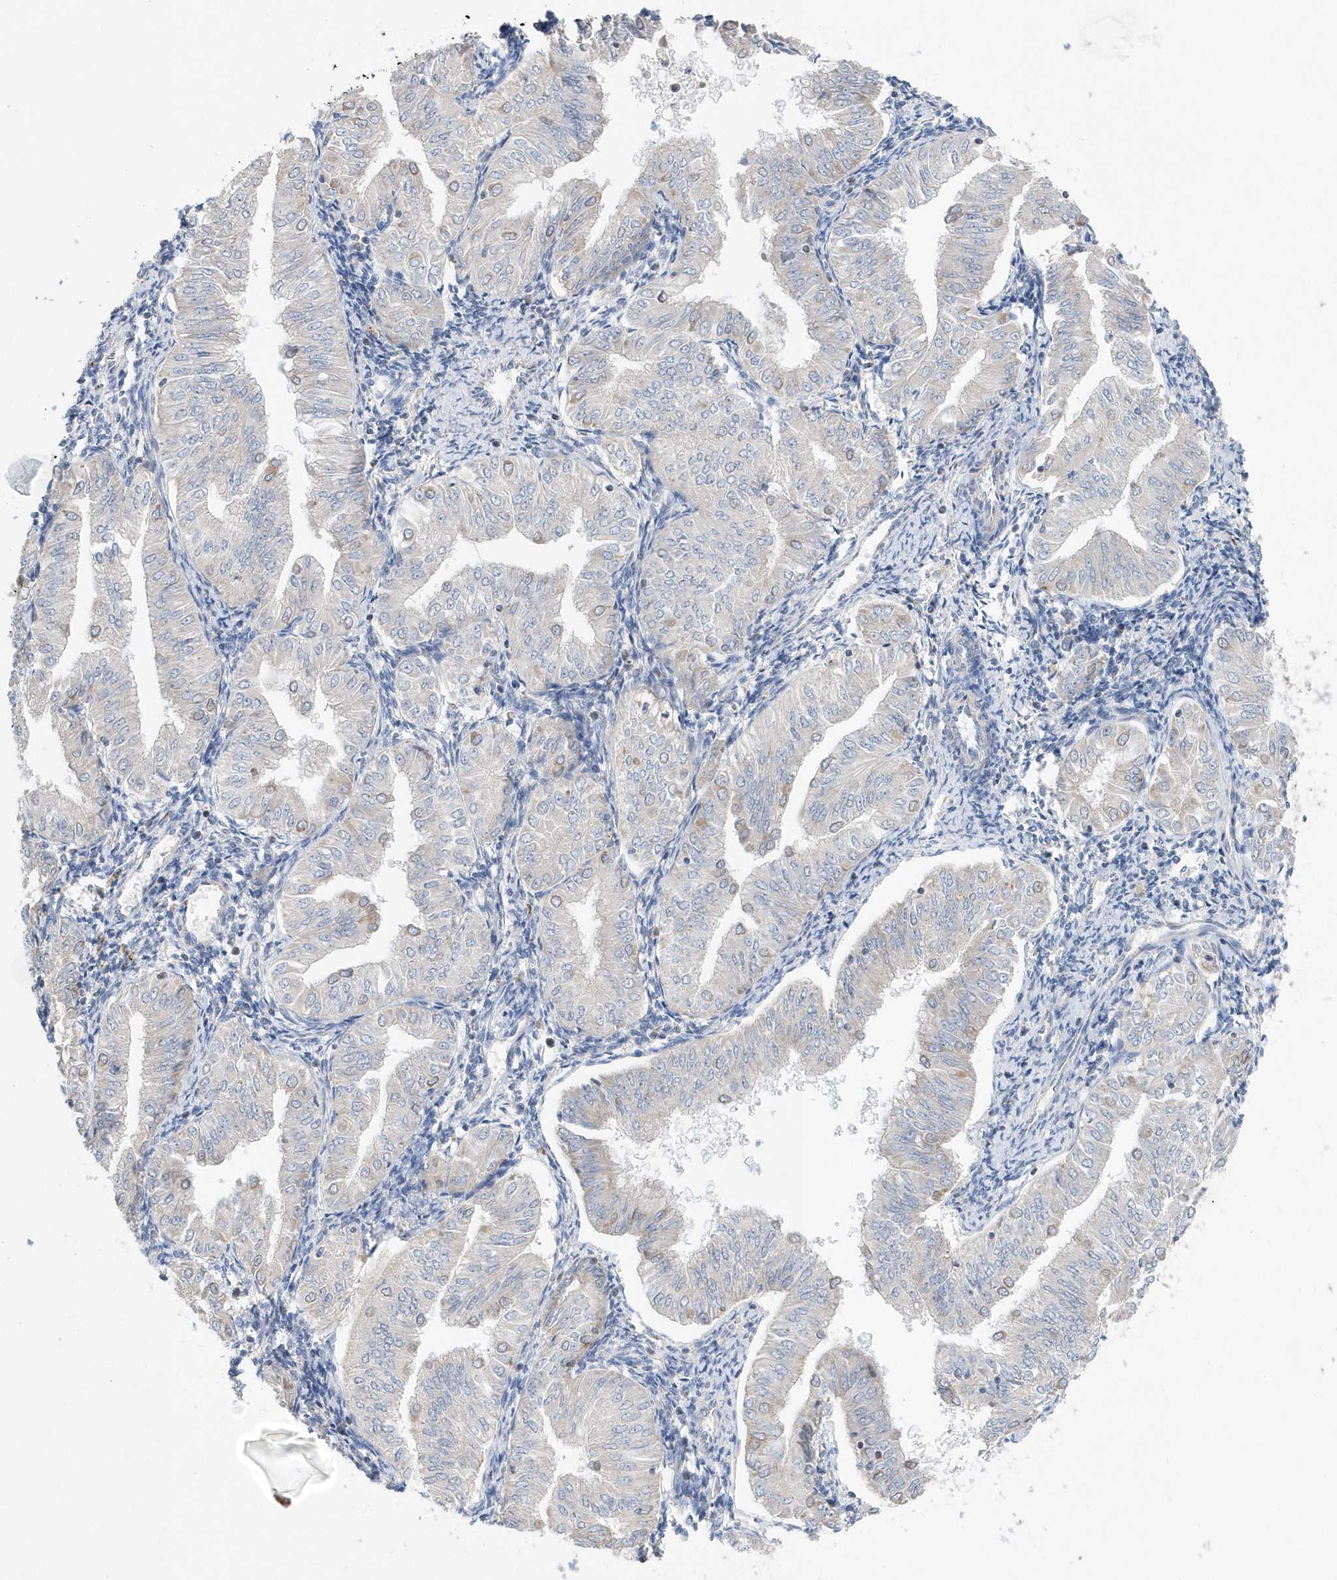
{"staining": {"intensity": "negative", "quantity": "none", "location": "none"}, "tissue": "endometrial cancer", "cell_type": "Tumor cells", "image_type": "cancer", "snomed": [{"axis": "morphology", "description": "Normal tissue, NOS"}, {"axis": "morphology", "description": "Adenocarcinoma, NOS"}, {"axis": "topography", "description": "Endometrium"}], "caption": "Image shows no protein staining in tumor cells of endometrial cancer tissue.", "gene": "SPATA5", "patient": {"sex": "female", "age": 53}}